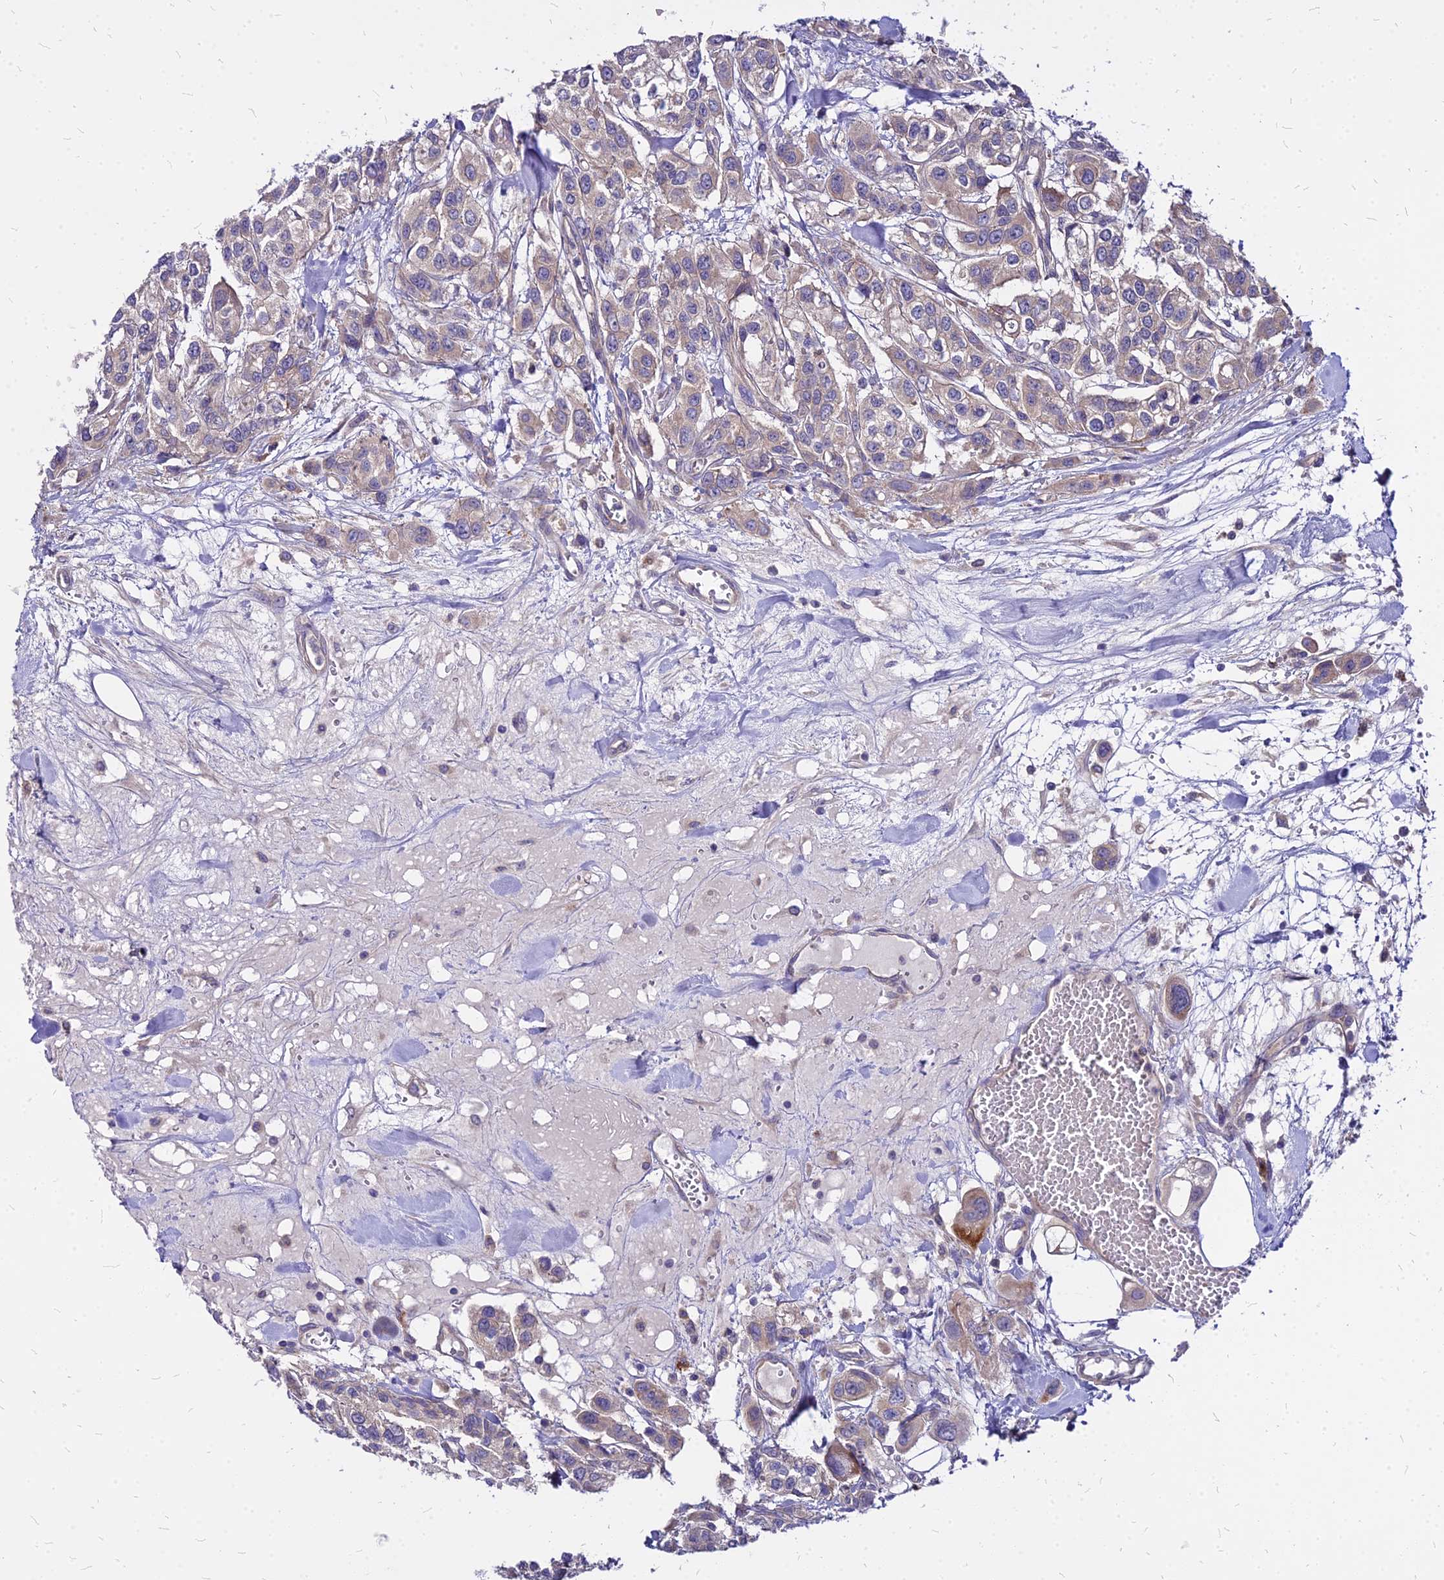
{"staining": {"intensity": "negative", "quantity": "none", "location": "none"}, "tissue": "urothelial cancer", "cell_type": "Tumor cells", "image_type": "cancer", "snomed": [{"axis": "morphology", "description": "Urothelial carcinoma, High grade"}, {"axis": "topography", "description": "Urinary bladder"}], "caption": "Micrograph shows no significant protein expression in tumor cells of urothelial carcinoma (high-grade).", "gene": "COMMD10", "patient": {"sex": "male", "age": 67}}